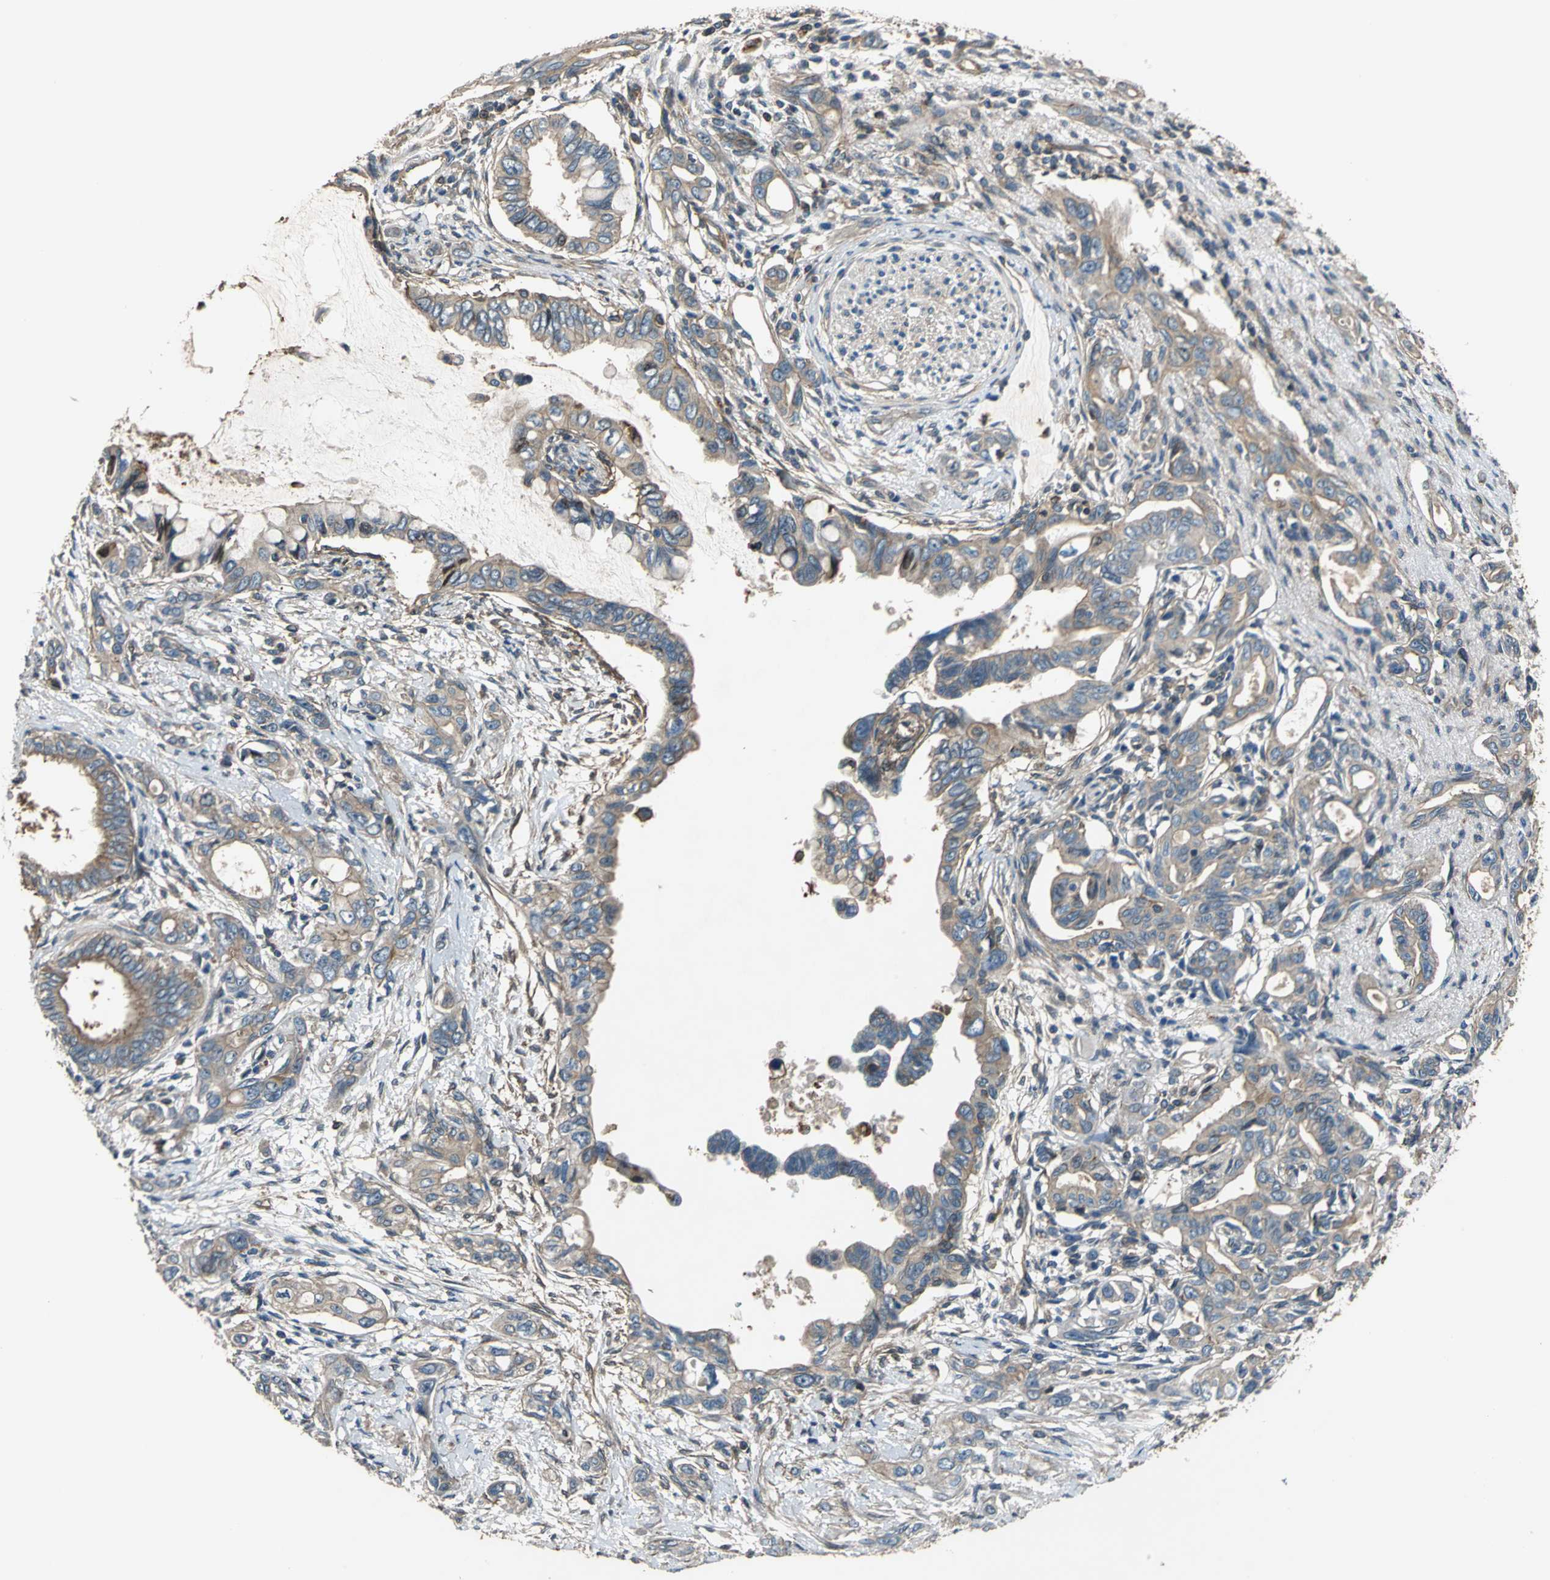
{"staining": {"intensity": "moderate", "quantity": ">75%", "location": "cytoplasmic/membranous"}, "tissue": "pancreatic cancer", "cell_type": "Tumor cells", "image_type": "cancer", "snomed": [{"axis": "morphology", "description": "Adenocarcinoma, NOS"}, {"axis": "topography", "description": "Pancreas"}], "caption": "Immunohistochemical staining of human pancreatic adenocarcinoma reveals medium levels of moderate cytoplasmic/membranous protein staining in approximately >75% of tumor cells. The staining was performed using DAB (3,3'-diaminobenzidine), with brown indicating positive protein expression. Nuclei are stained blue with hematoxylin.", "gene": "PARVA", "patient": {"sex": "female", "age": 60}}